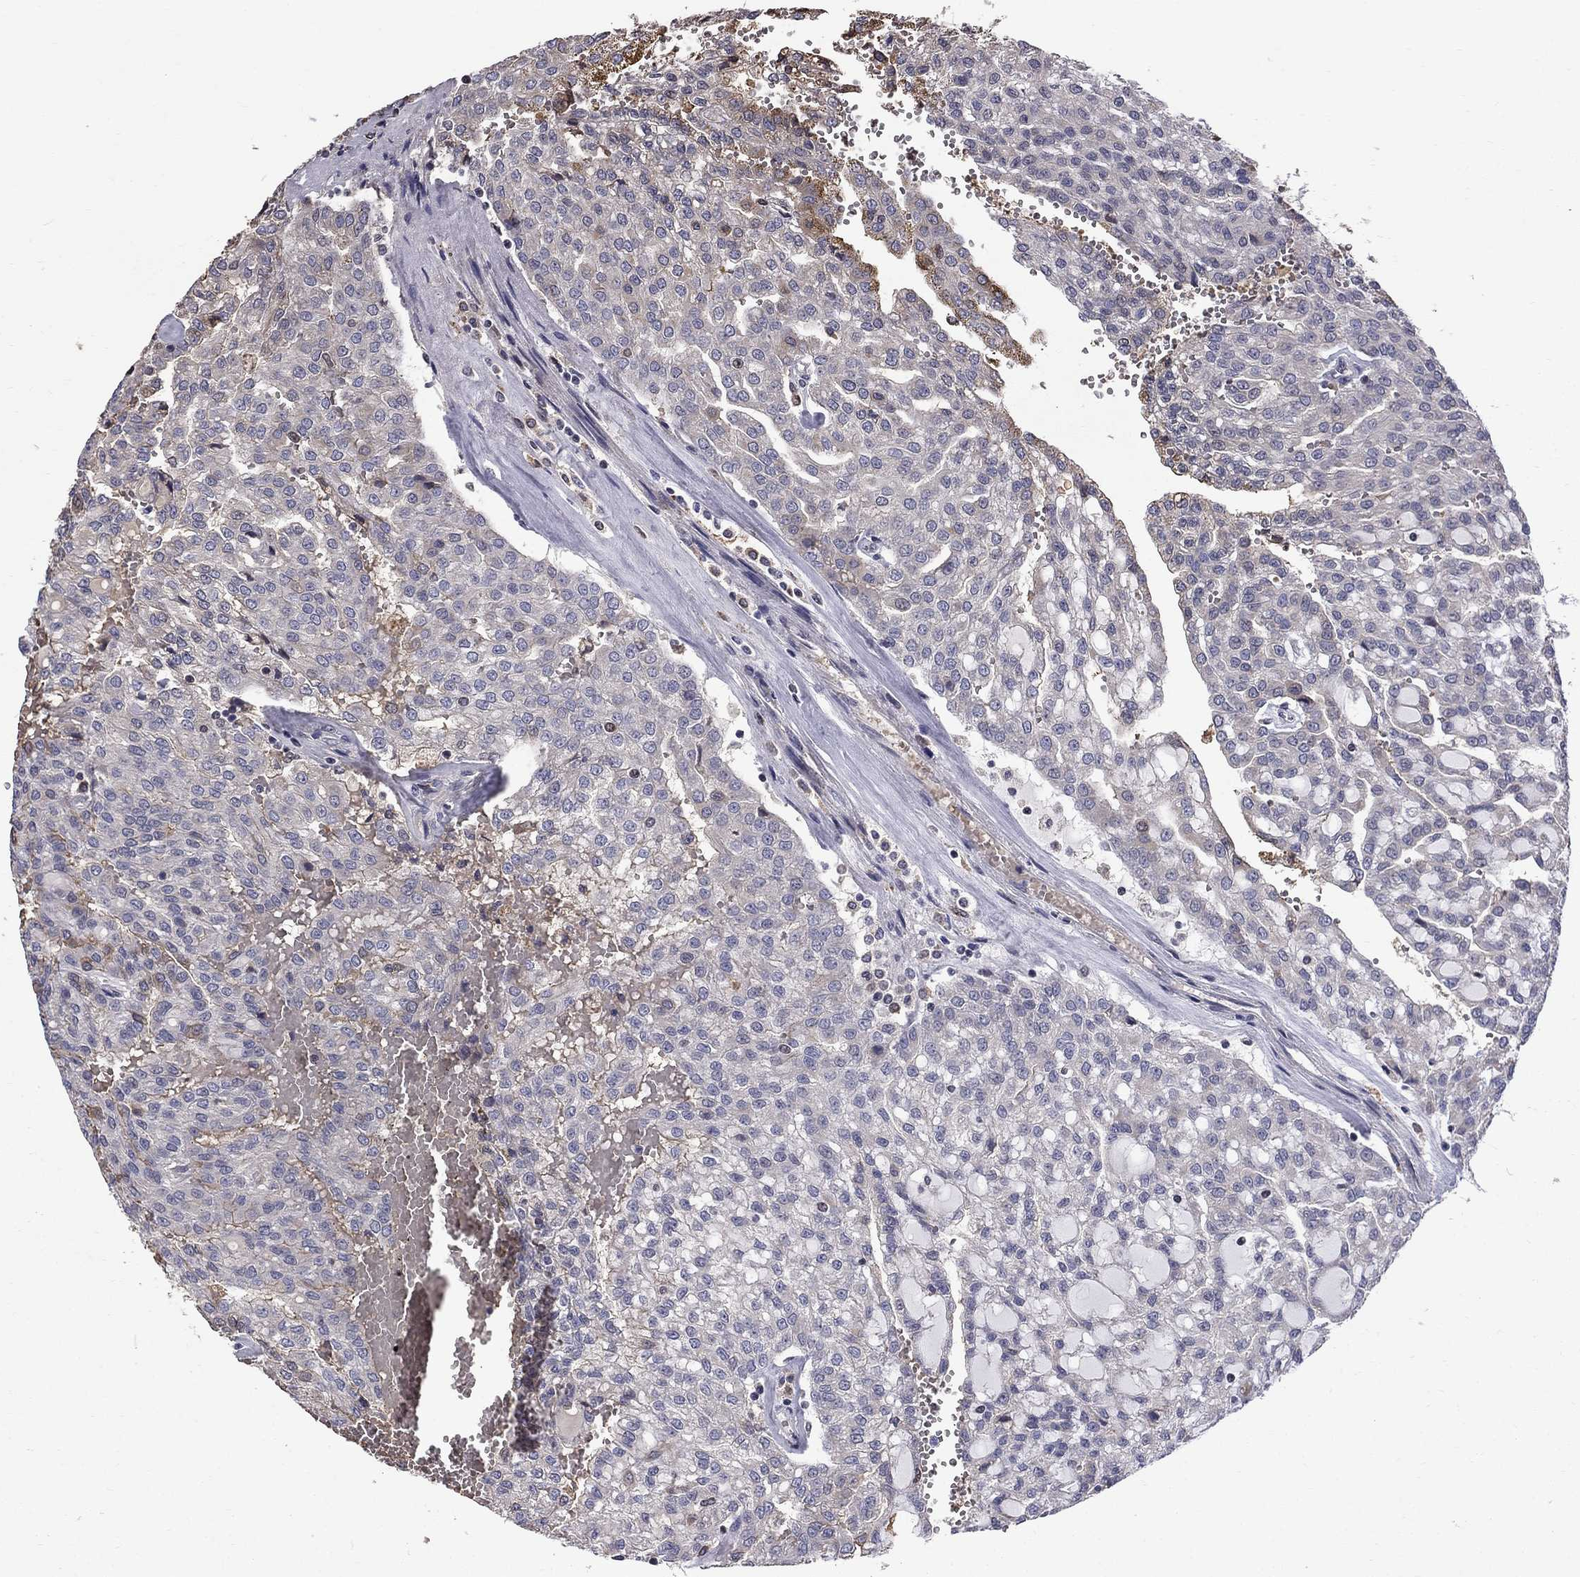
{"staining": {"intensity": "negative", "quantity": "none", "location": "none"}, "tissue": "renal cancer", "cell_type": "Tumor cells", "image_type": "cancer", "snomed": [{"axis": "morphology", "description": "Adenocarcinoma, NOS"}, {"axis": "topography", "description": "Kidney"}], "caption": "High power microscopy photomicrograph of an immunohistochemistry (IHC) histopathology image of renal adenocarcinoma, revealing no significant staining in tumor cells. (Stains: DAB (3,3'-diaminobenzidine) IHC with hematoxylin counter stain, Microscopy: brightfield microscopy at high magnification).", "gene": "HSPB2", "patient": {"sex": "male", "age": 63}}